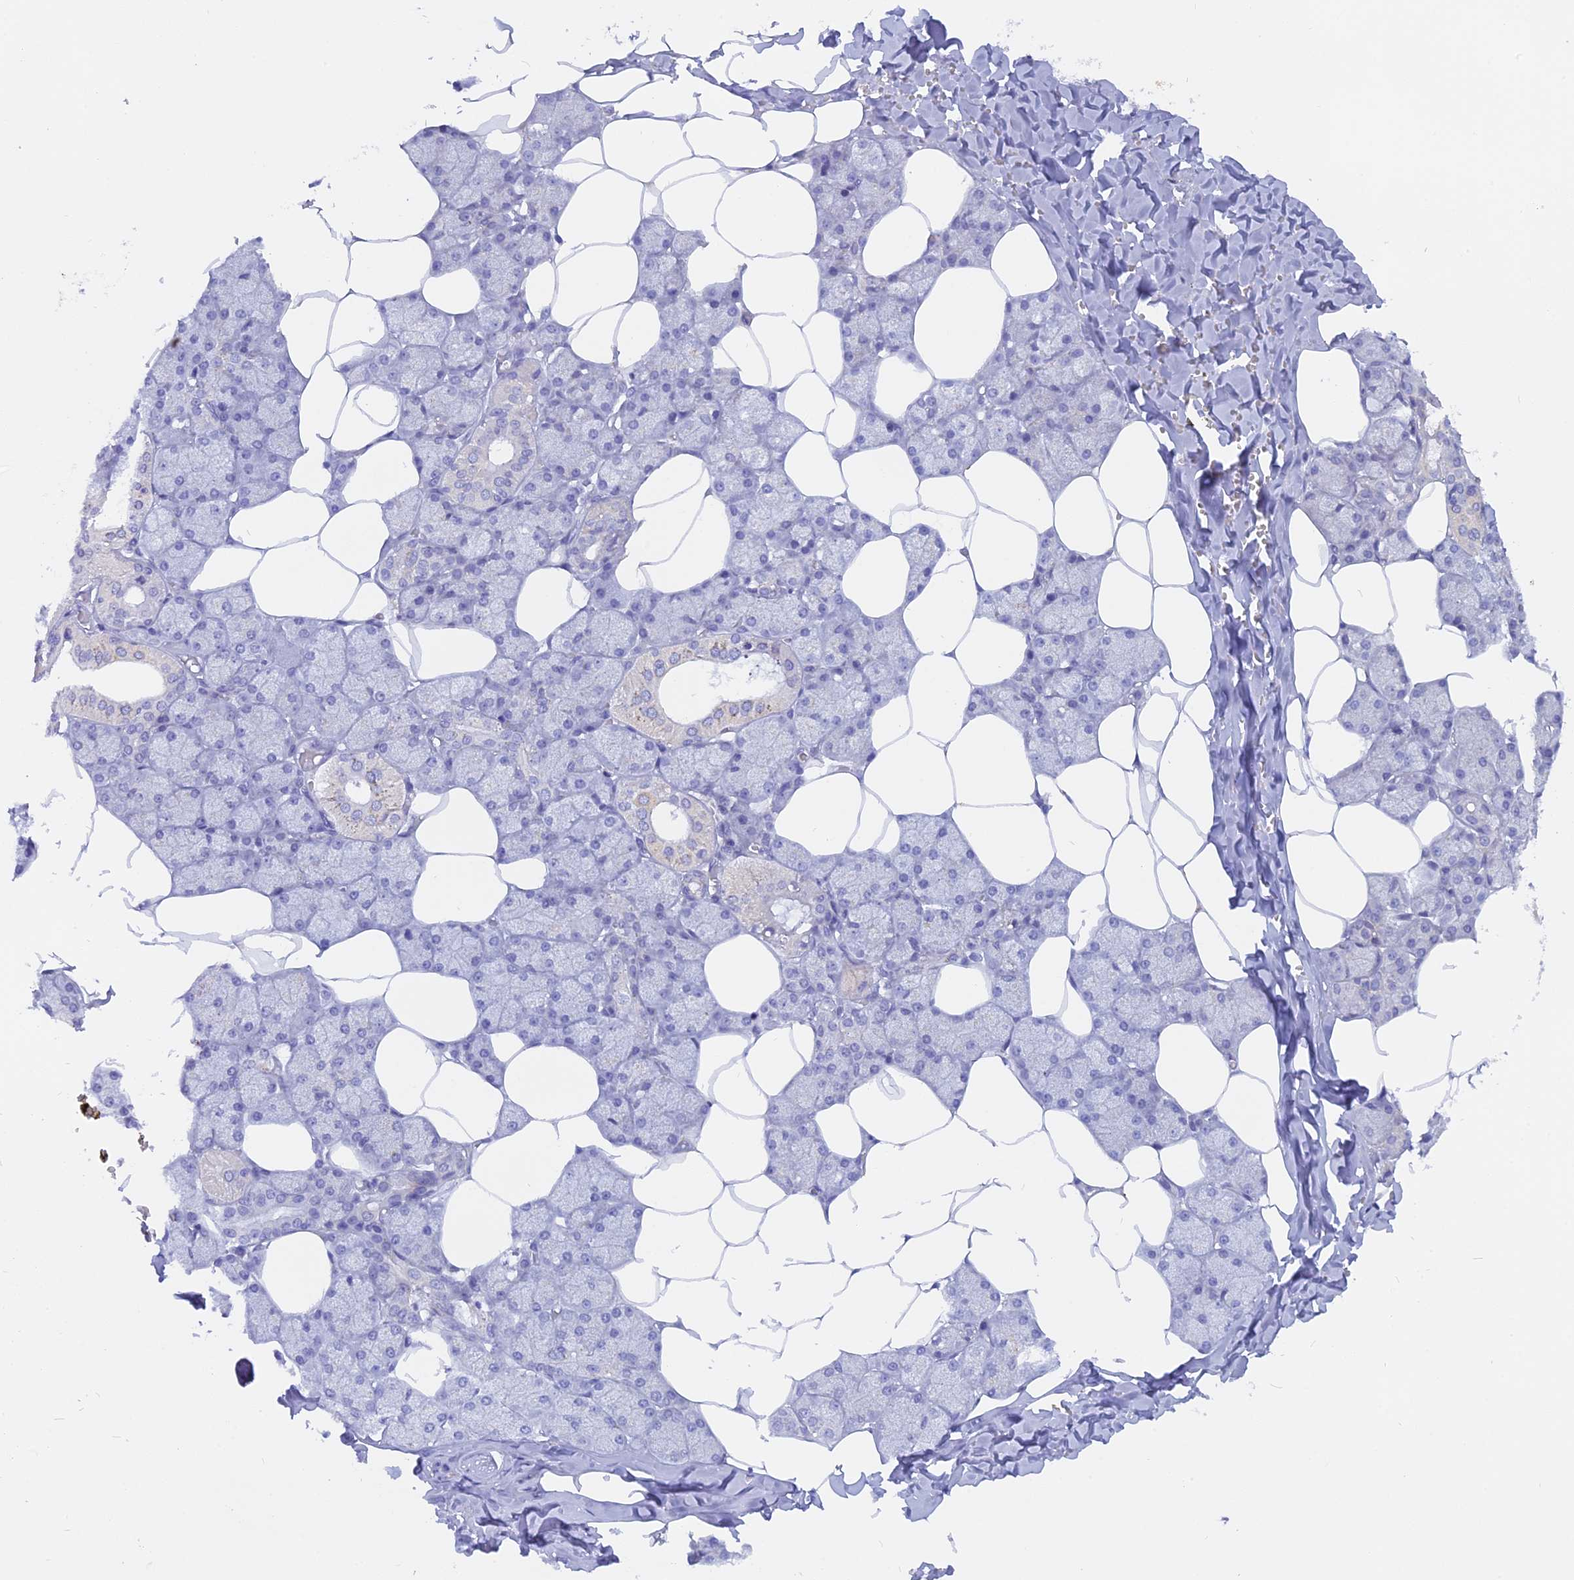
{"staining": {"intensity": "weak", "quantity": "<25%", "location": "cytoplasmic/membranous"}, "tissue": "salivary gland", "cell_type": "Glandular cells", "image_type": "normal", "snomed": [{"axis": "morphology", "description": "Normal tissue, NOS"}, {"axis": "topography", "description": "Salivary gland"}], "caption": "Image shows no significant protein staining in glandular cells of unremarkable salivary gland.", "gene": "GLB1L", "patient": {"sex": "male", "age": 62}}